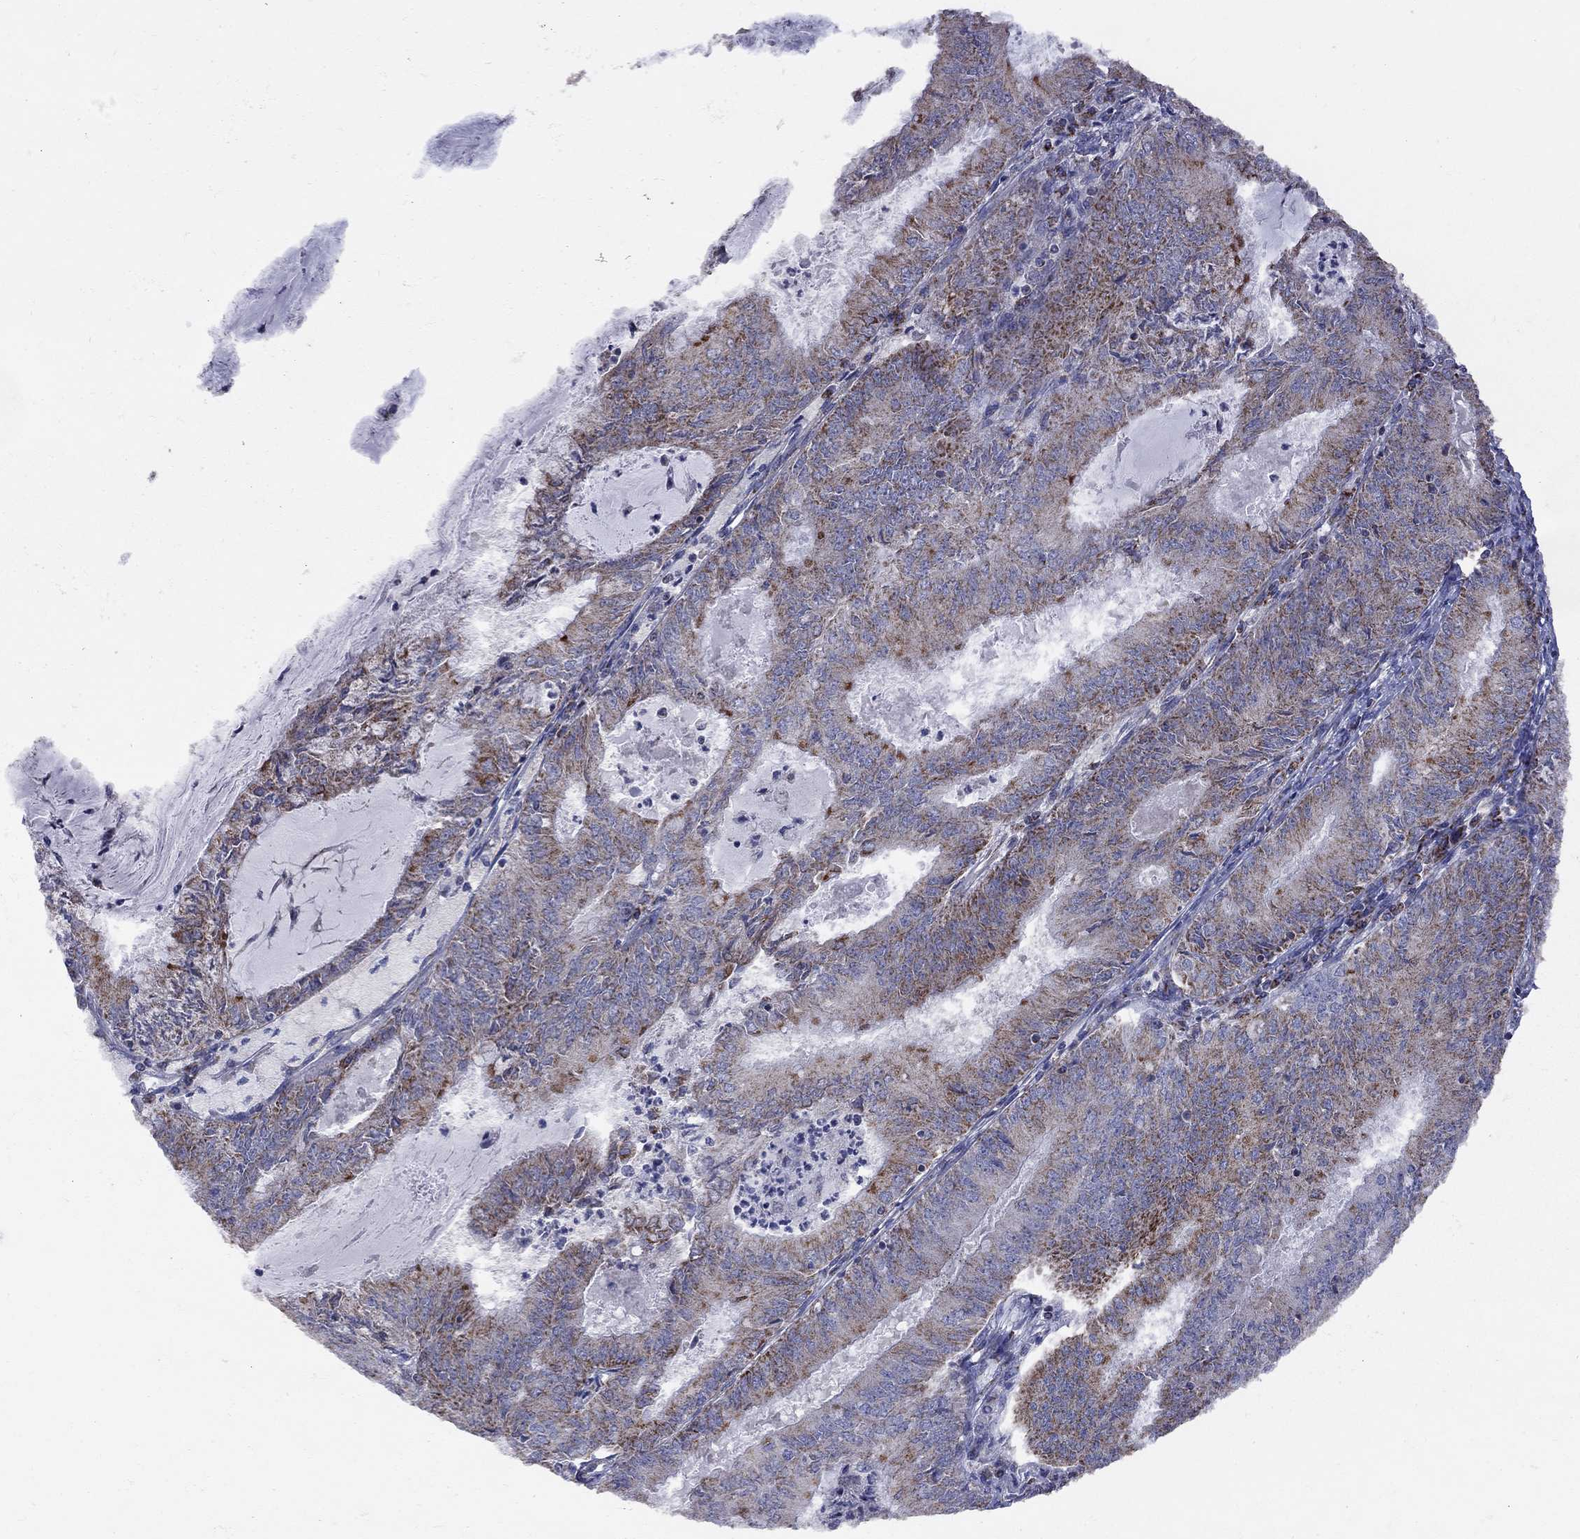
{"staining": {"intensity": "strong", "quantity": "25%-75%", "location": "cytoplasmic/membranous"}, "tissue": "endometrial cancer", "cell_type": "Tumor cells", "image_type": "cancer", "snomed": [{"axis": "morphology", "description": "Adenocarcinoma, NOS"}, {"axis": "topography", "description": "Endometrium"}], "caption": "Brown immunohistochemical staining in adenocarcinoma (endometrial) exhibits strong cytoplasmic/membranous staining in about 25%-75% of tumor cells.", "gene": "NDUFB1", "patient": {"sex": "female", "age": 57}}